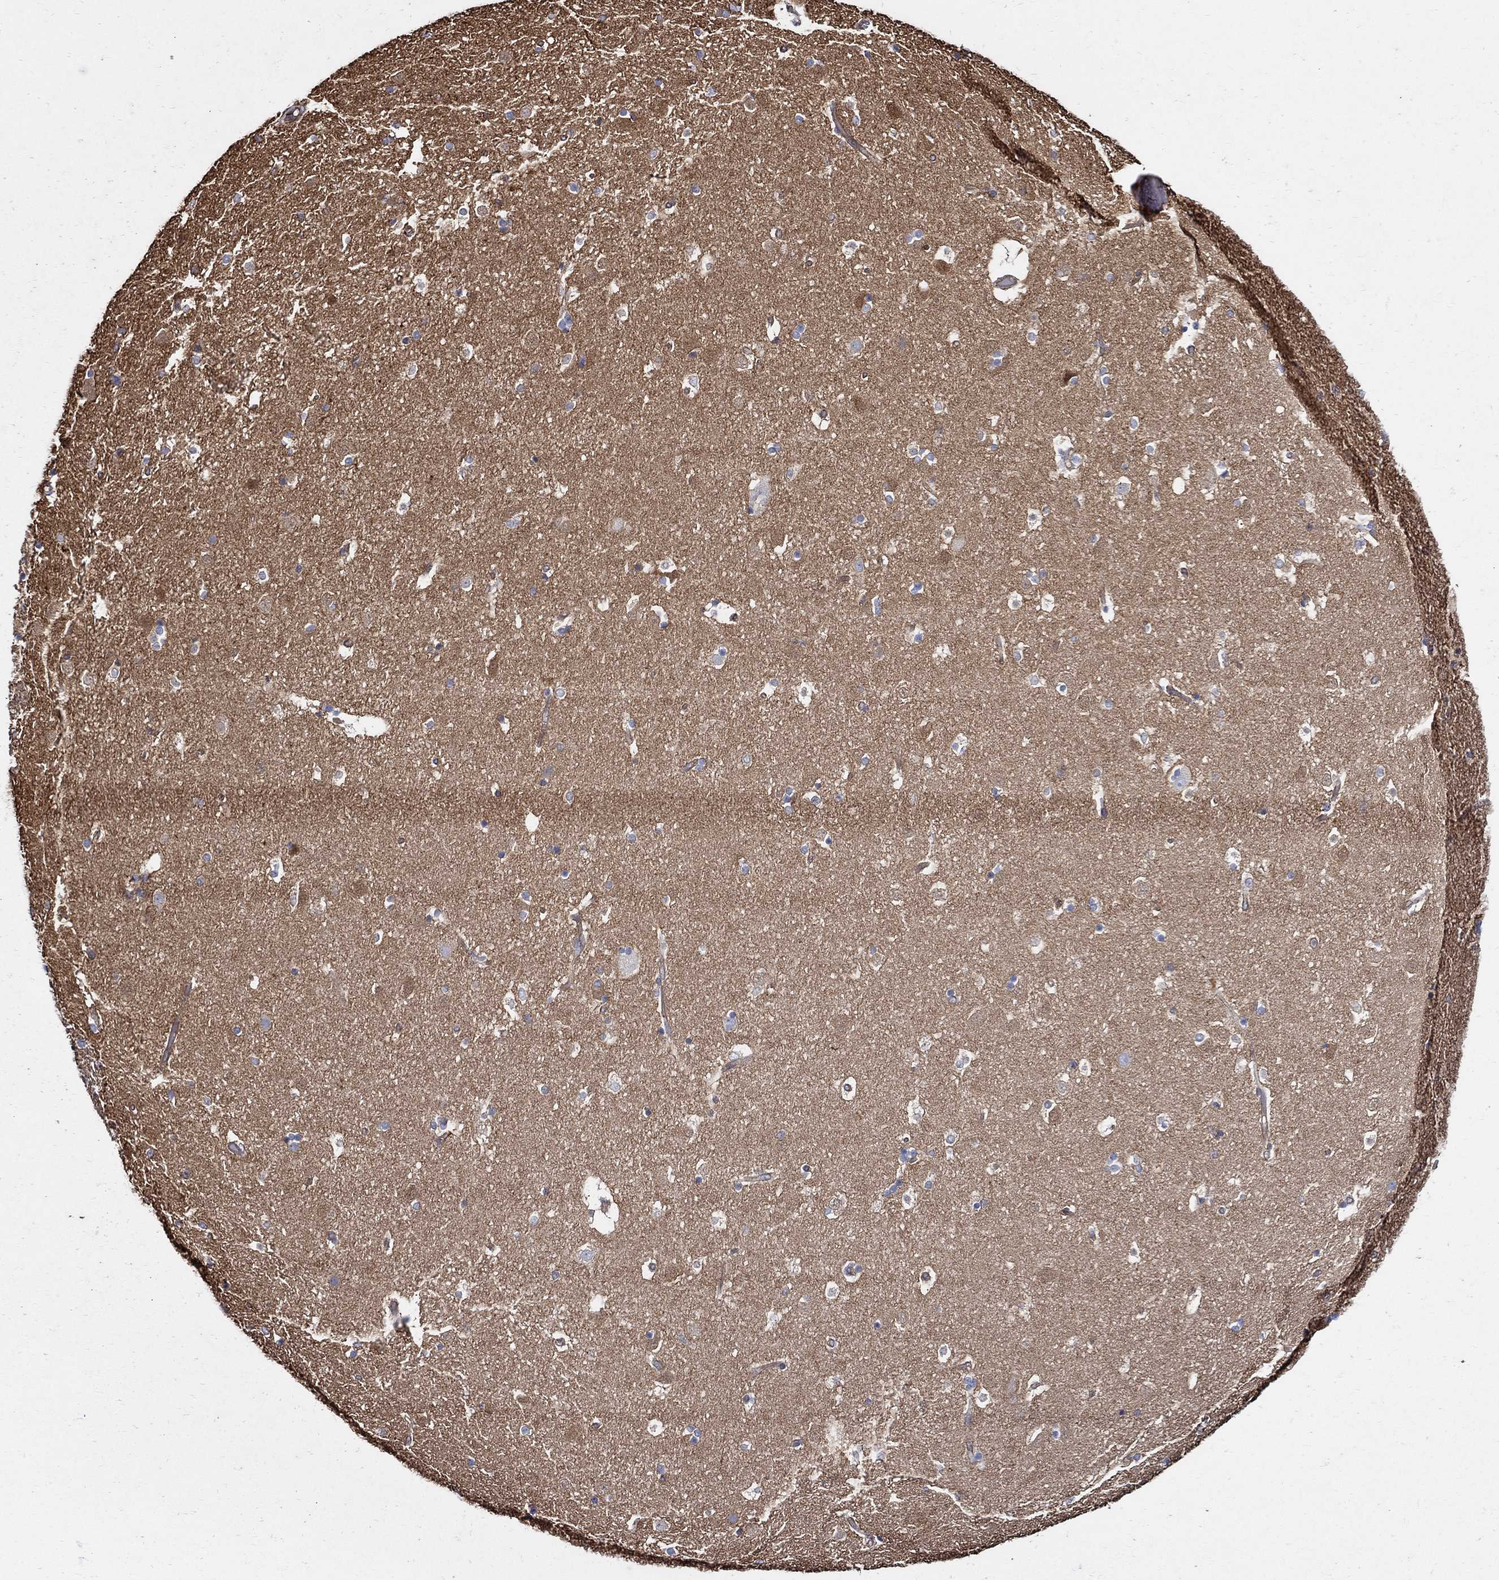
{"staining": {"intensity": "negative", "quantity": "none", "location": "none"}, "tissue": "caudate", "cell_type": "Glial cells", "image_type": "normal", "snomed": [{"axis": "morphology", "description": "Normal tissue, NOS"}, {"axis": "topography", "description": "Lateral ventricle wall"}], "caption": "Image shows no significant protein staining in glial cells of unremarkable caudate.", "gene": "APBB3", "patient": {"sex": "male", "age": 51}}